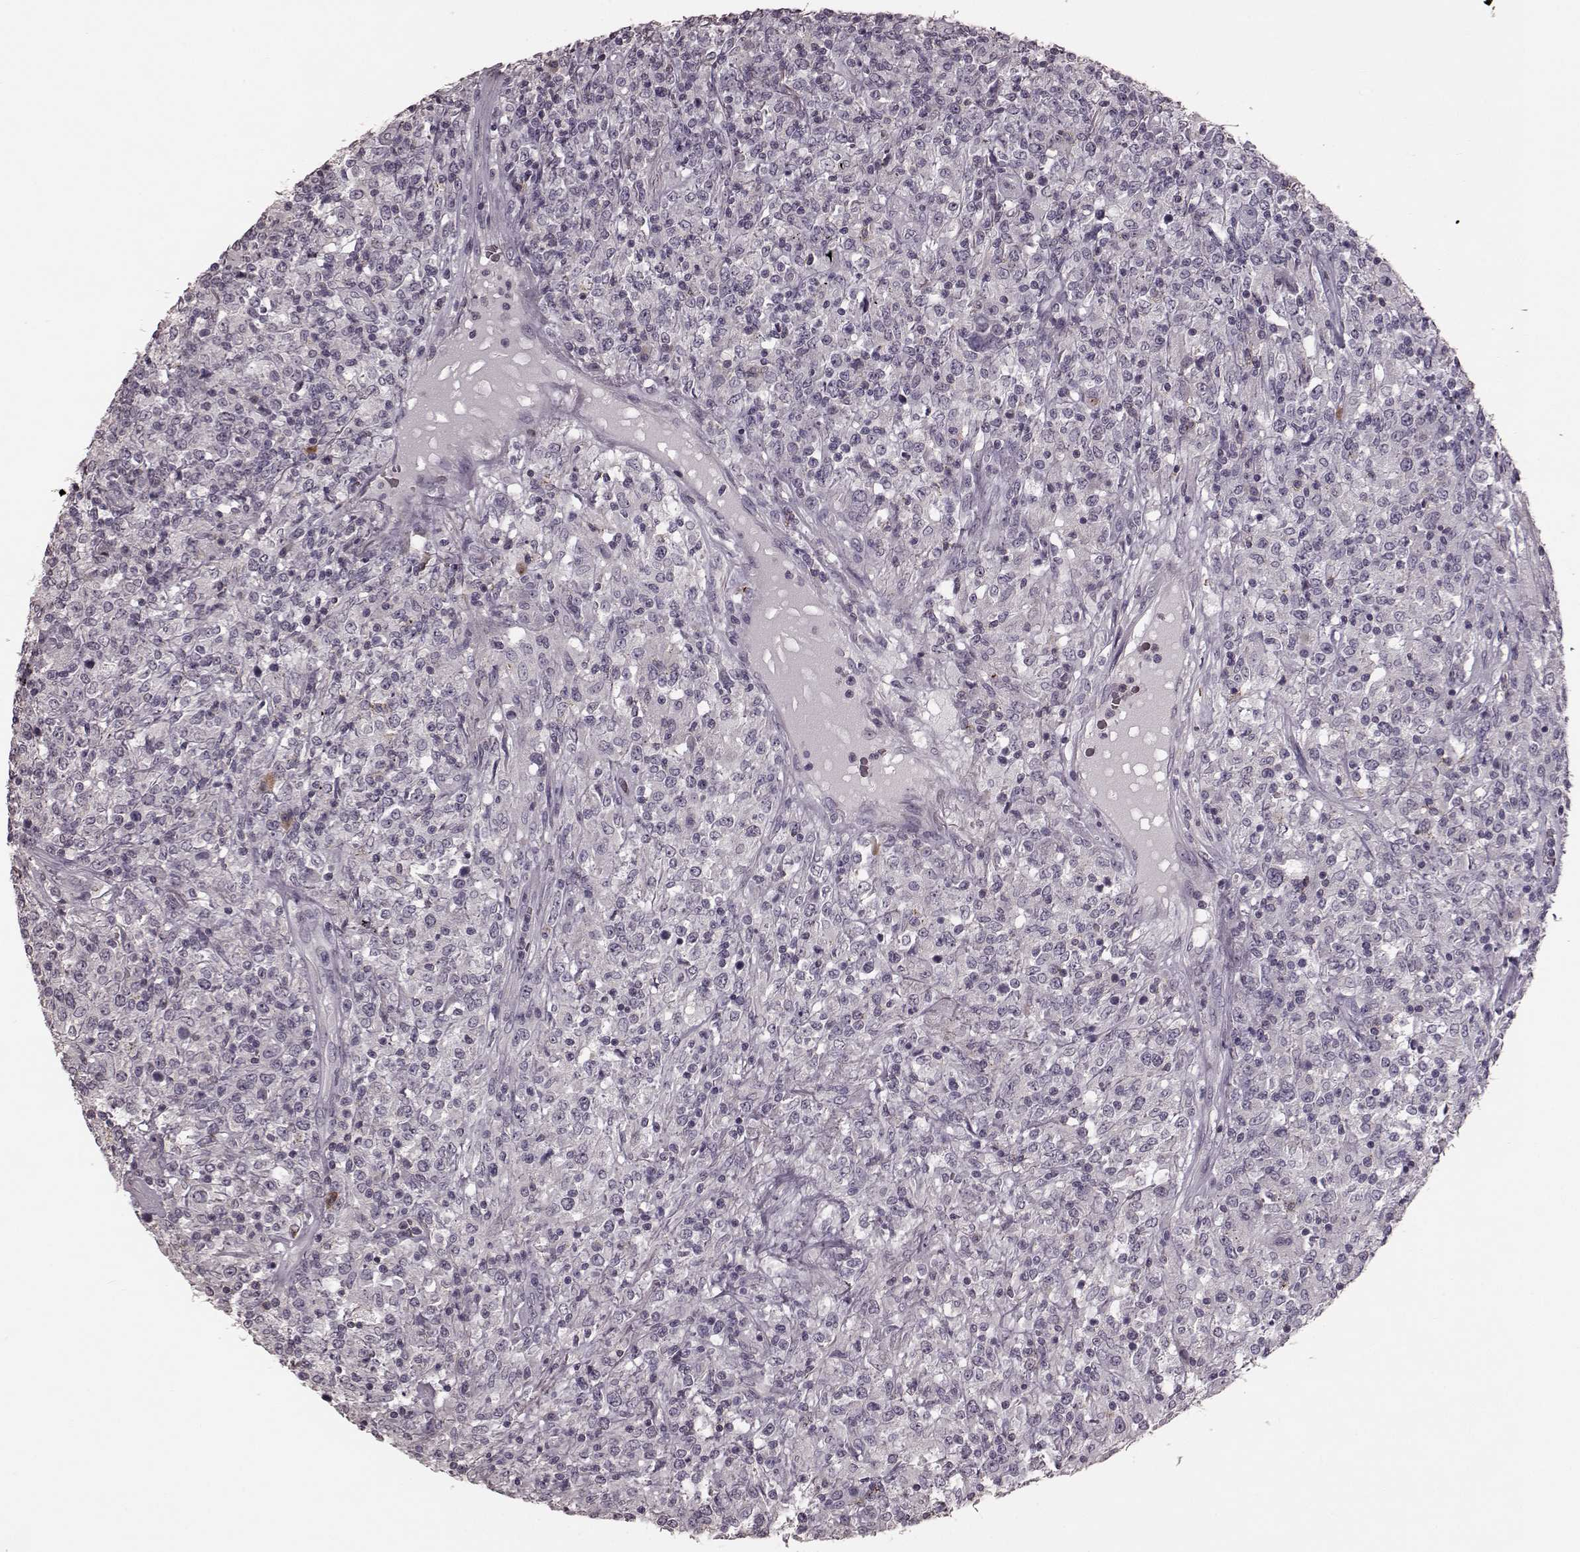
{"staining": {"intensity": "negative", "quantity": "none", "location": "none"}, "tissue": "lymphoma", "cell_type": "Tumor cells", "image_type": "cancer", "snomed": [{"axis": "morphology", "description": "Malignant lymphoma, non-Hodgkin's type, High grade"}, {"axis": "topography", "description": "Lung"}], "caption": "Immunohistochemistry image of human high-grade malignant lymphoma, non-Hodgkin's type stained for a protein (brown), which shows no expression in tumor cells.", "gene": "CD28", "patient": {"sex": "male", "age": 79}}